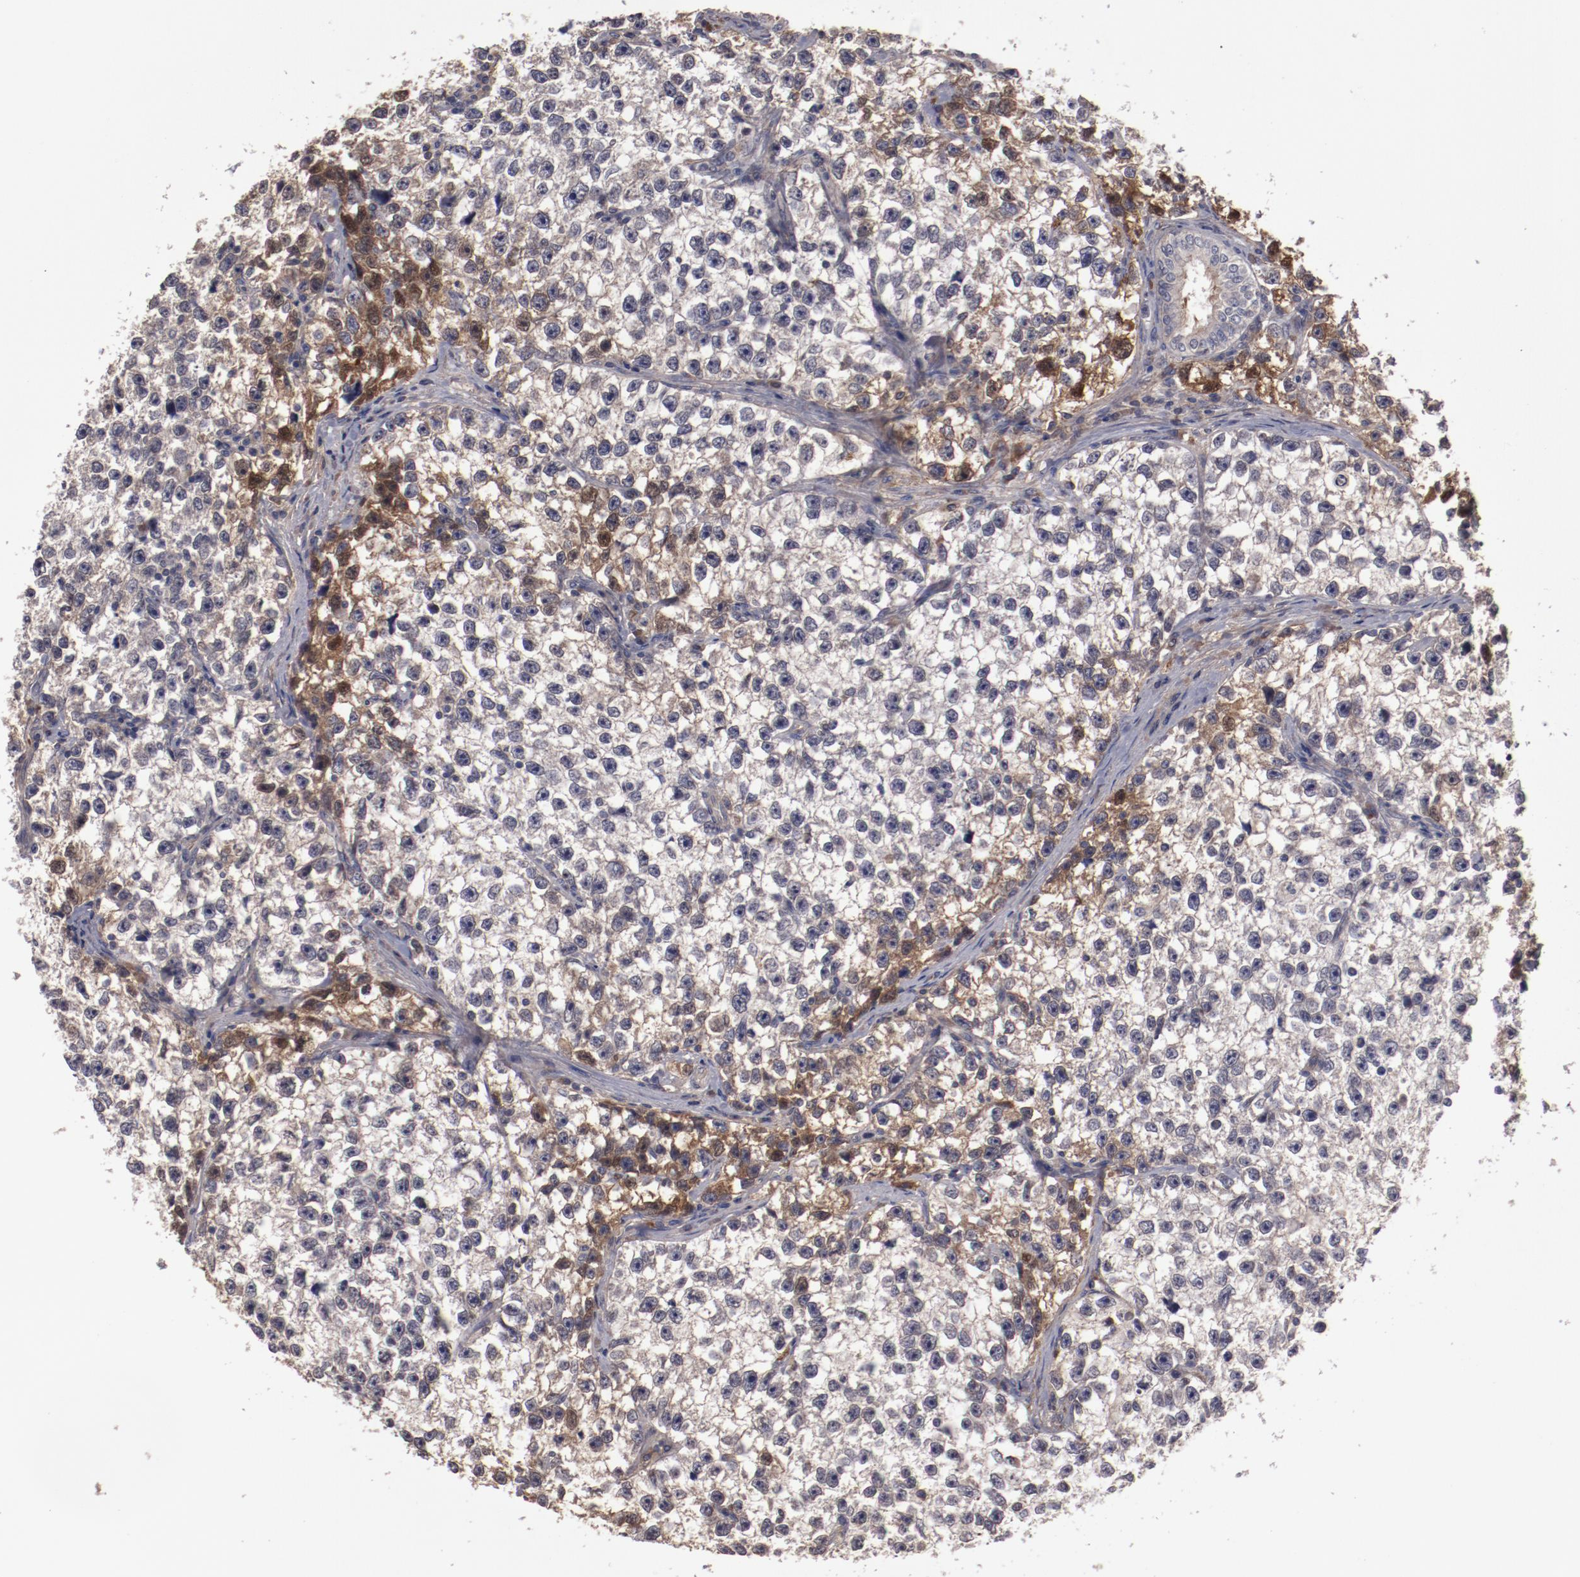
{"staining": {"intensity": "weak", "quantity": ">75%", "location": "cytoplasmic/membranous,nuclear"}, "tissue": "testis cancer", "cell_type": "Tumor cells", "image_type": "cancer", "snomed": [{"axis": "morphology", "description": "Seminoma, NOS"}, {"axis": "morphology", "description": "Carcinoma, Embryonal, NOS"}, {"axis": "topography", "description": "Testis"}], "caption": "Human testis cancer stained with a brown dye demonstrates weak cytoplasmic/membranous and nuclear positive positivity in approximately >75% of tumor cells.", "gene": "SERPINA7", "patient": {"sex": "male", "age": 30}}